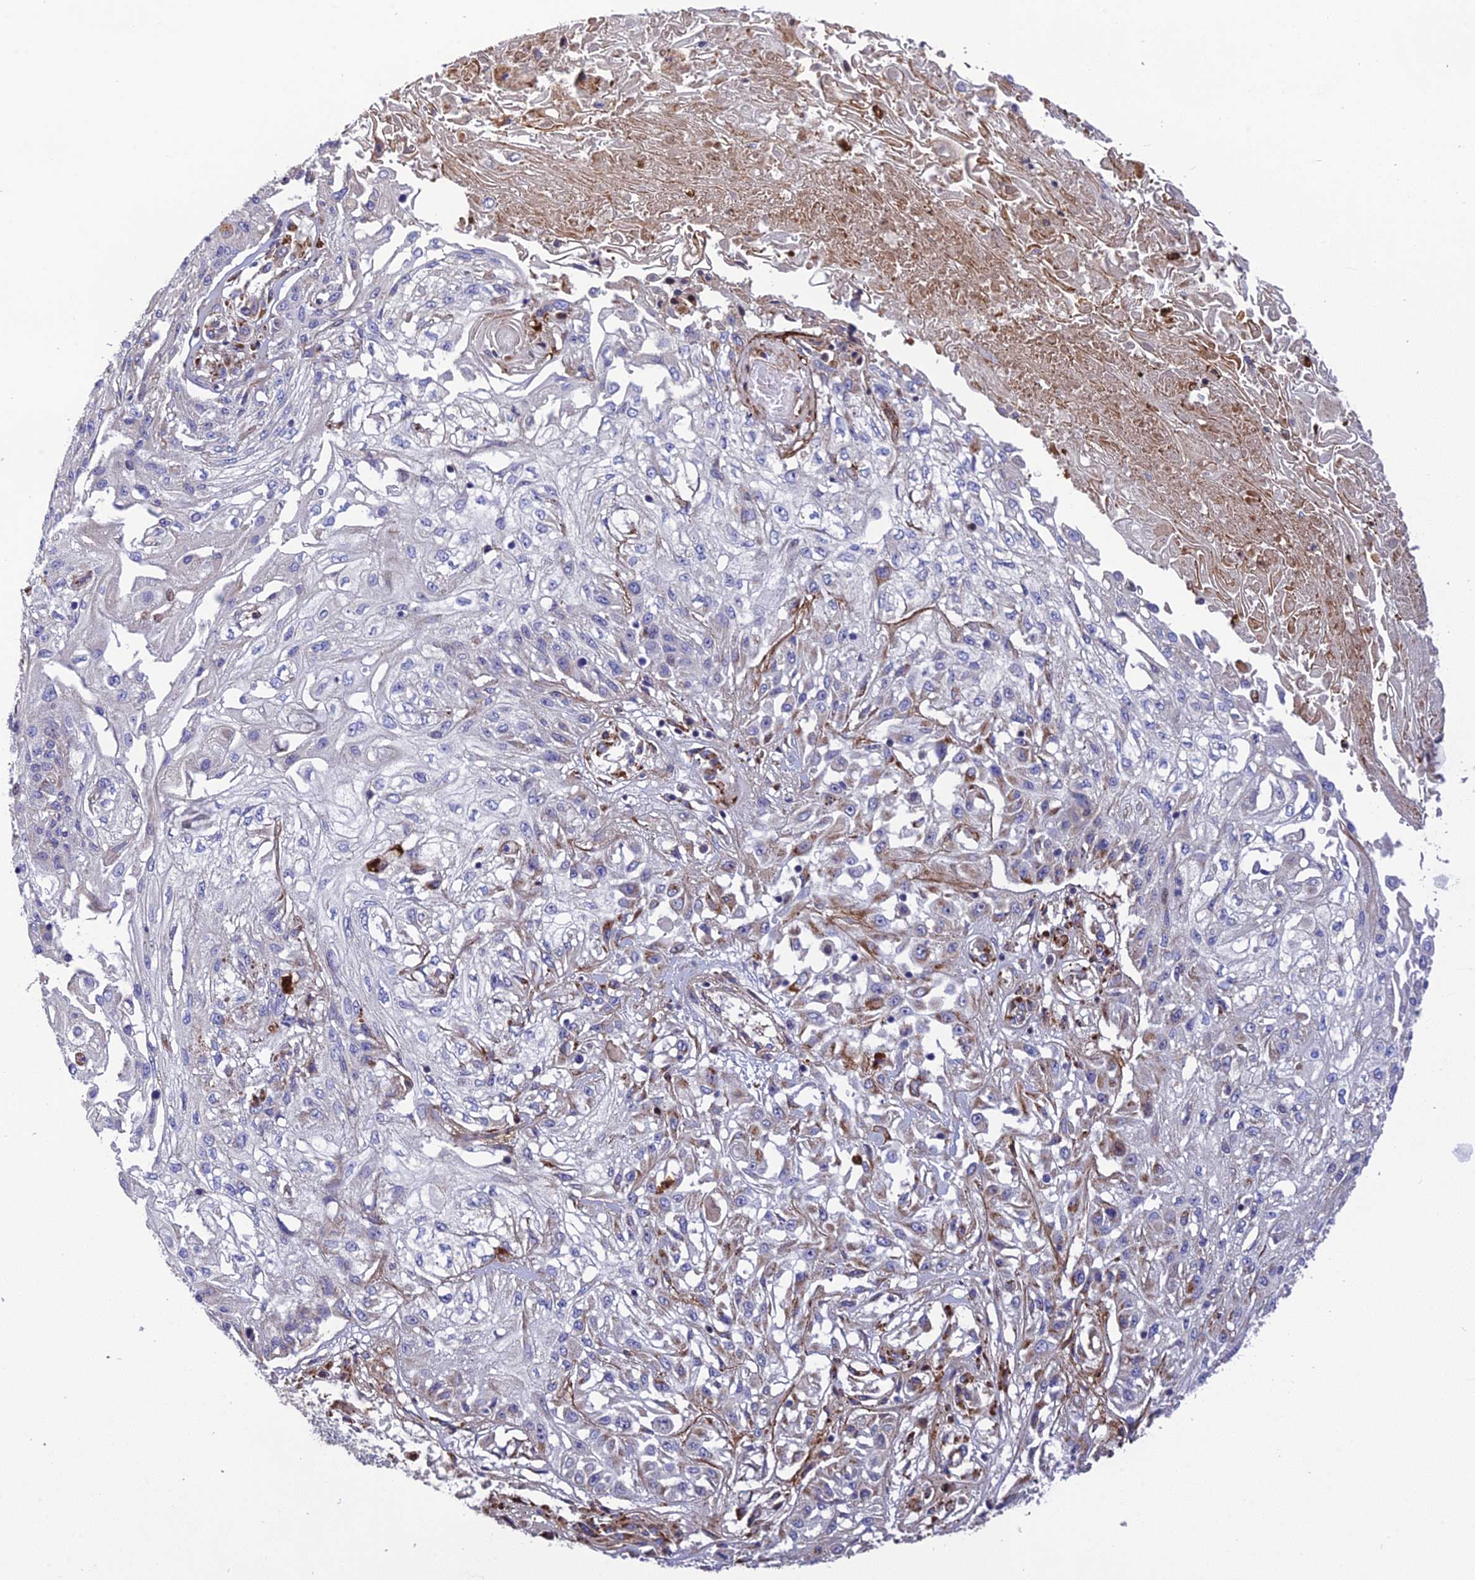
{"staining": {"intensity": "negative", "quantity": "none", "location": "none"}, "tissue": "skin cancer", "cell_type": "Tumor cells", "image_type": "cancer", "snomed": [{"axis": "morphology", "description": "Squamous cell carcinoma, NOS"}, {"axis": "morphology", "description": "Squamous cell carcinoma, metastatic, NOS"}, {"axis": "topography", "description": "Skin"}, {"axis": "topography", "description": "Lymph node"}], "caption": "Tumor cells show no significant expression in squamous cell carcinoma (skin).", "gene": "CPSF4L", "patient": {"sex": "male", "age": 75}}